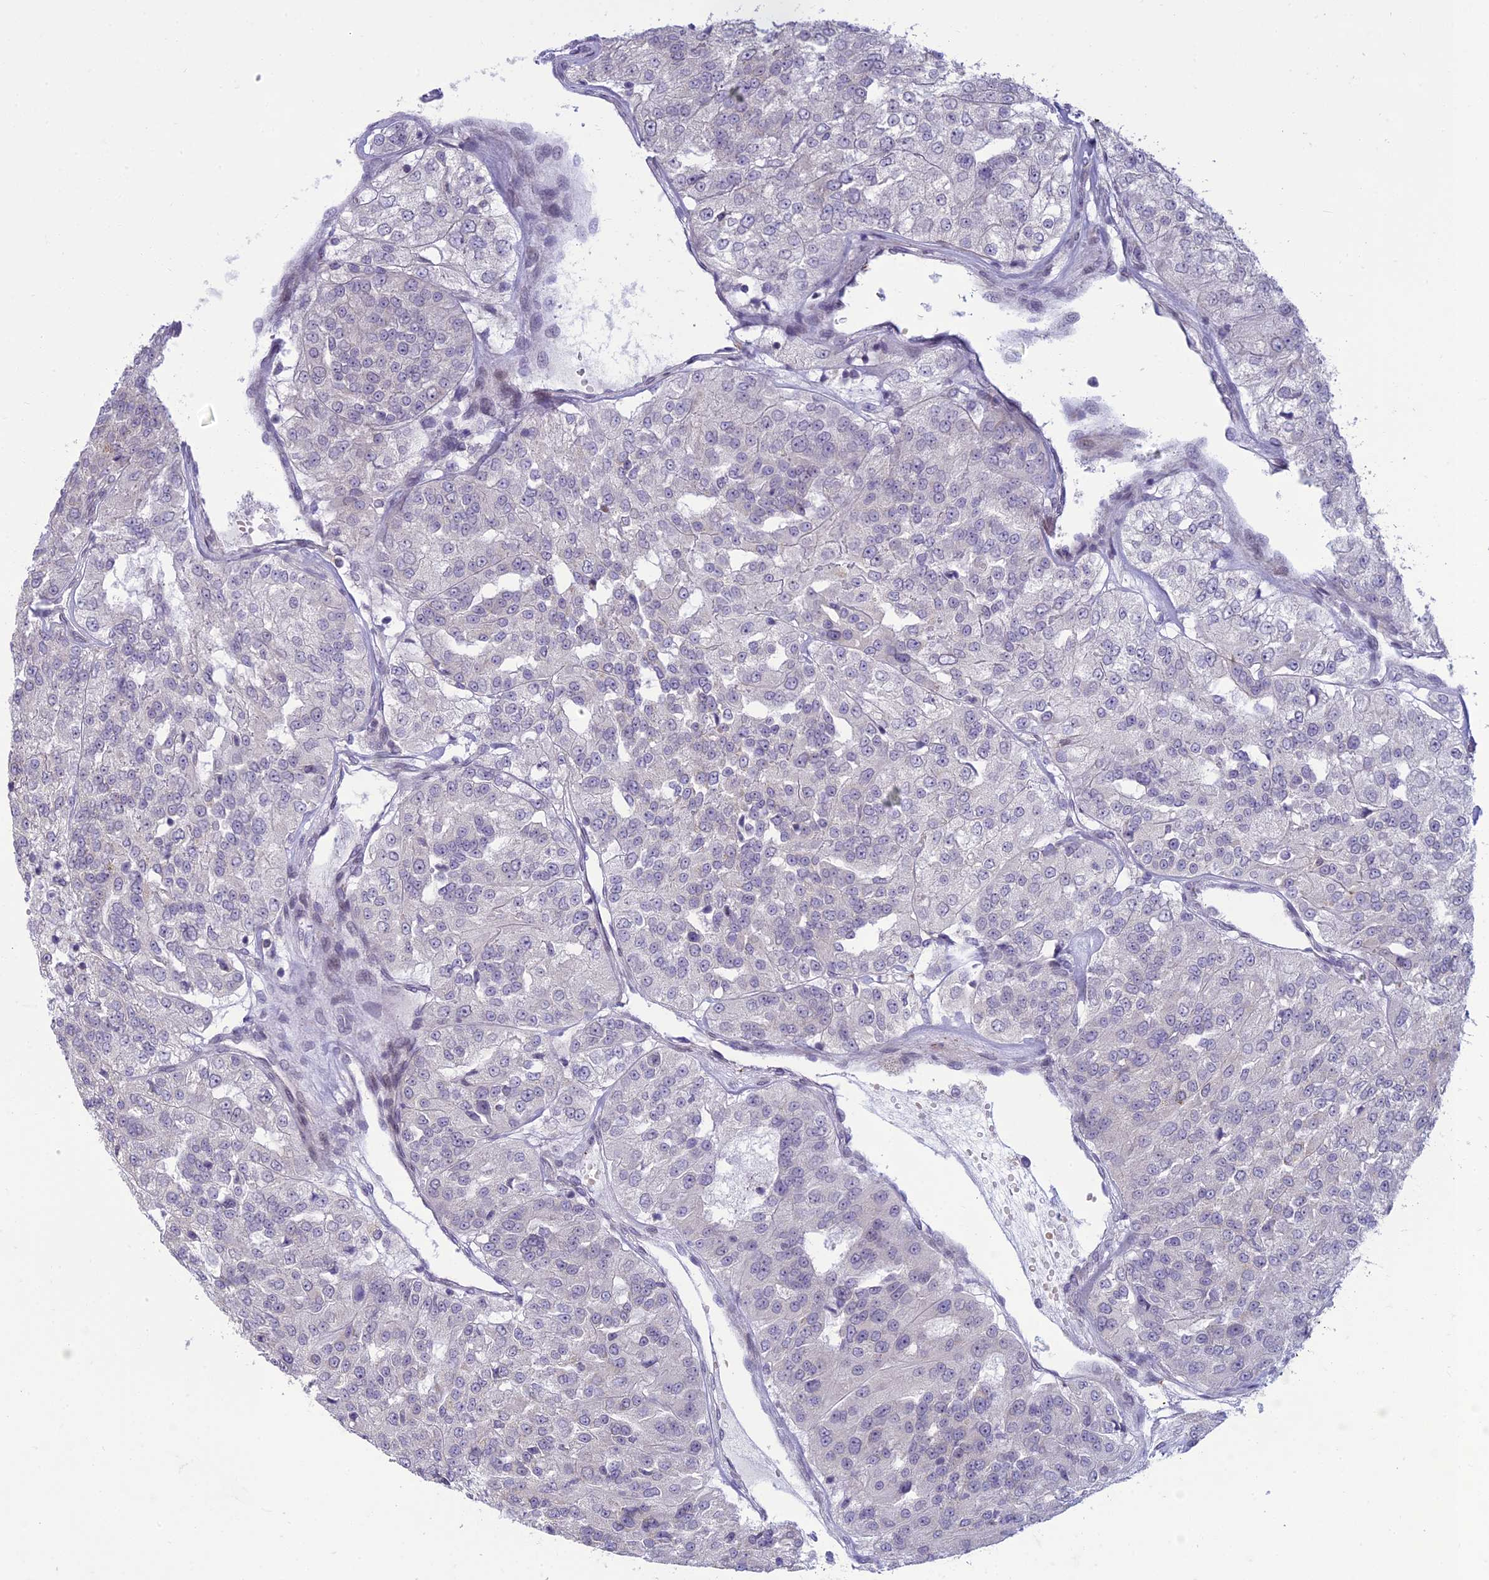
{"staining": {"intensity": "negative", "quantity": "none", "location": "none"}, "tissue": "renal cancer", "cell_type": "Tumor cells", "image_type": "cancer", "snomed": [{"axis": "morphology", "description": "Adenocarcinoma, NOS"}, {"axis": "topography", "description": "Kidney"}], "caption": "DAB immunohistochemical staining of adenocarcinoma (renal) displays no significant staining in tumor cells.", "gene": "DTX2", "patient": {"sex": "female", "age": 63}}